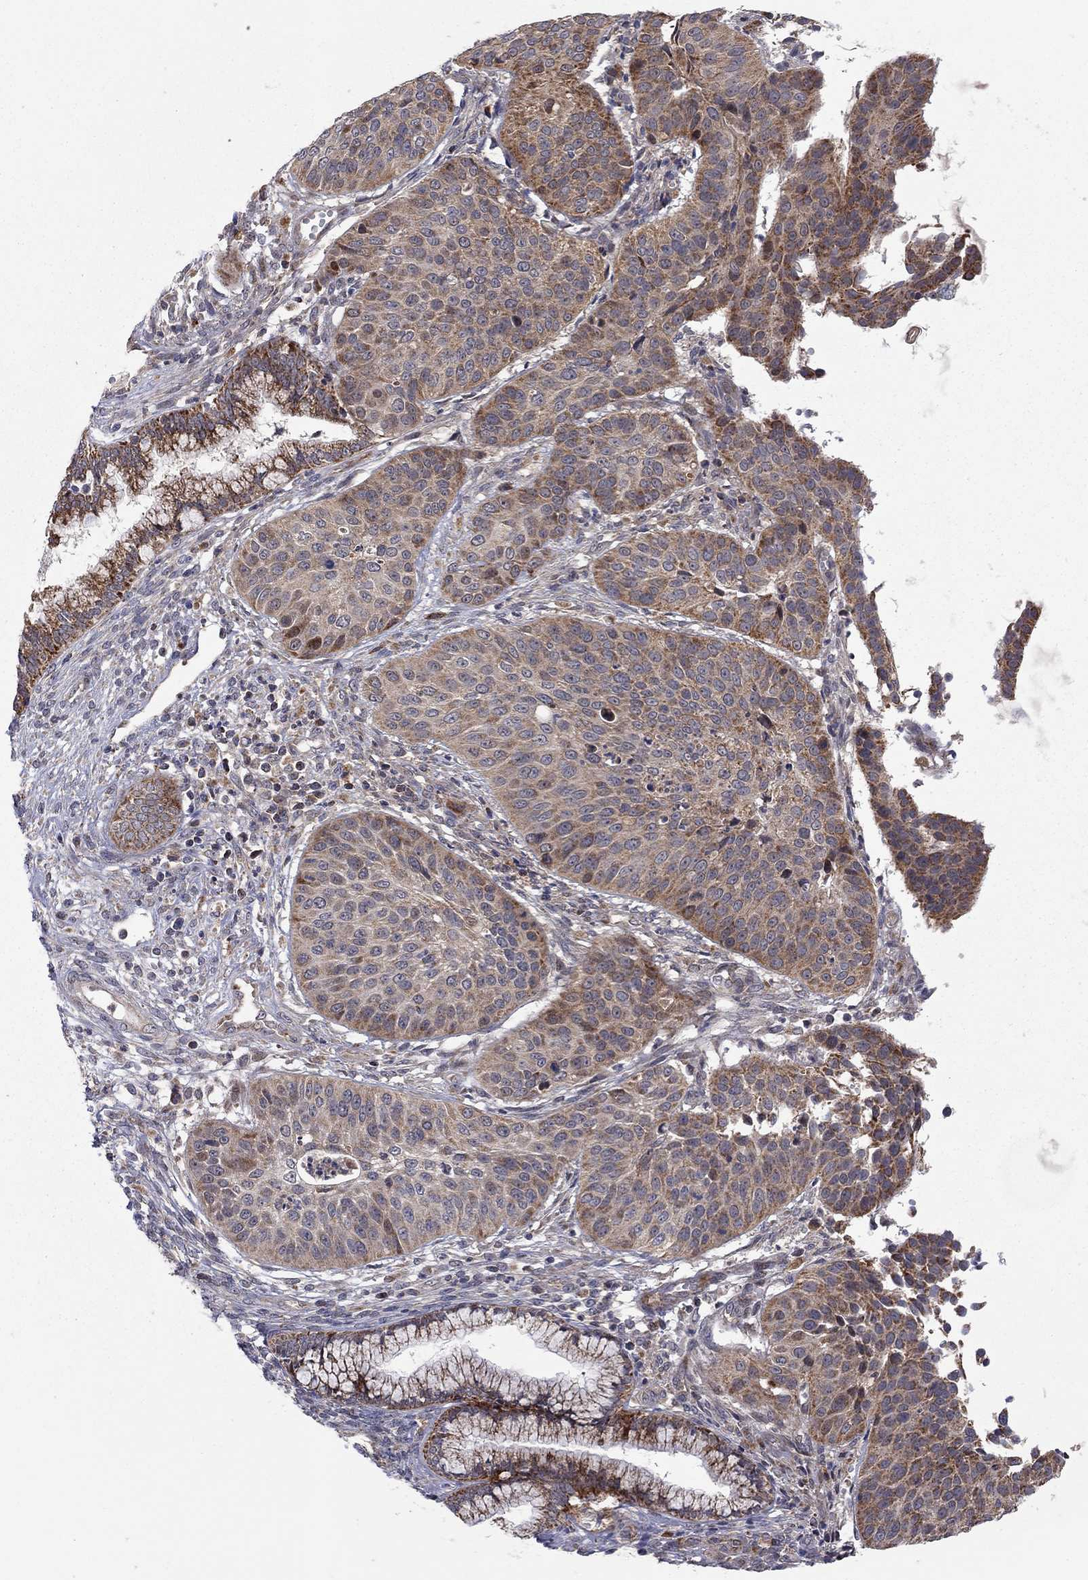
{"staining": {"intensity": "strong", "quantity": "<25%", "location": "cytoplasmic/membranous"}, "tissue": "cervical cancer", "cell_type": "Tumor cells", "image_type": "cancer", "snomed": [{"axis": "morphology", "description": "Normal tissue, NOS"}, {"axis": "morphology", "description": "Squamous cell carcinoma, NOS"}, {"axis": "topography", "description": "Cervix"}], "caption": "Immunohistochemical staining of cervical cancer (squamous cell carcinoma) shows strong cytoplasmic/membranous protein positivity in approximately <25% of tumor cells.", "gene": "IDS", "patient": {"sex": "female", "age": 39}}